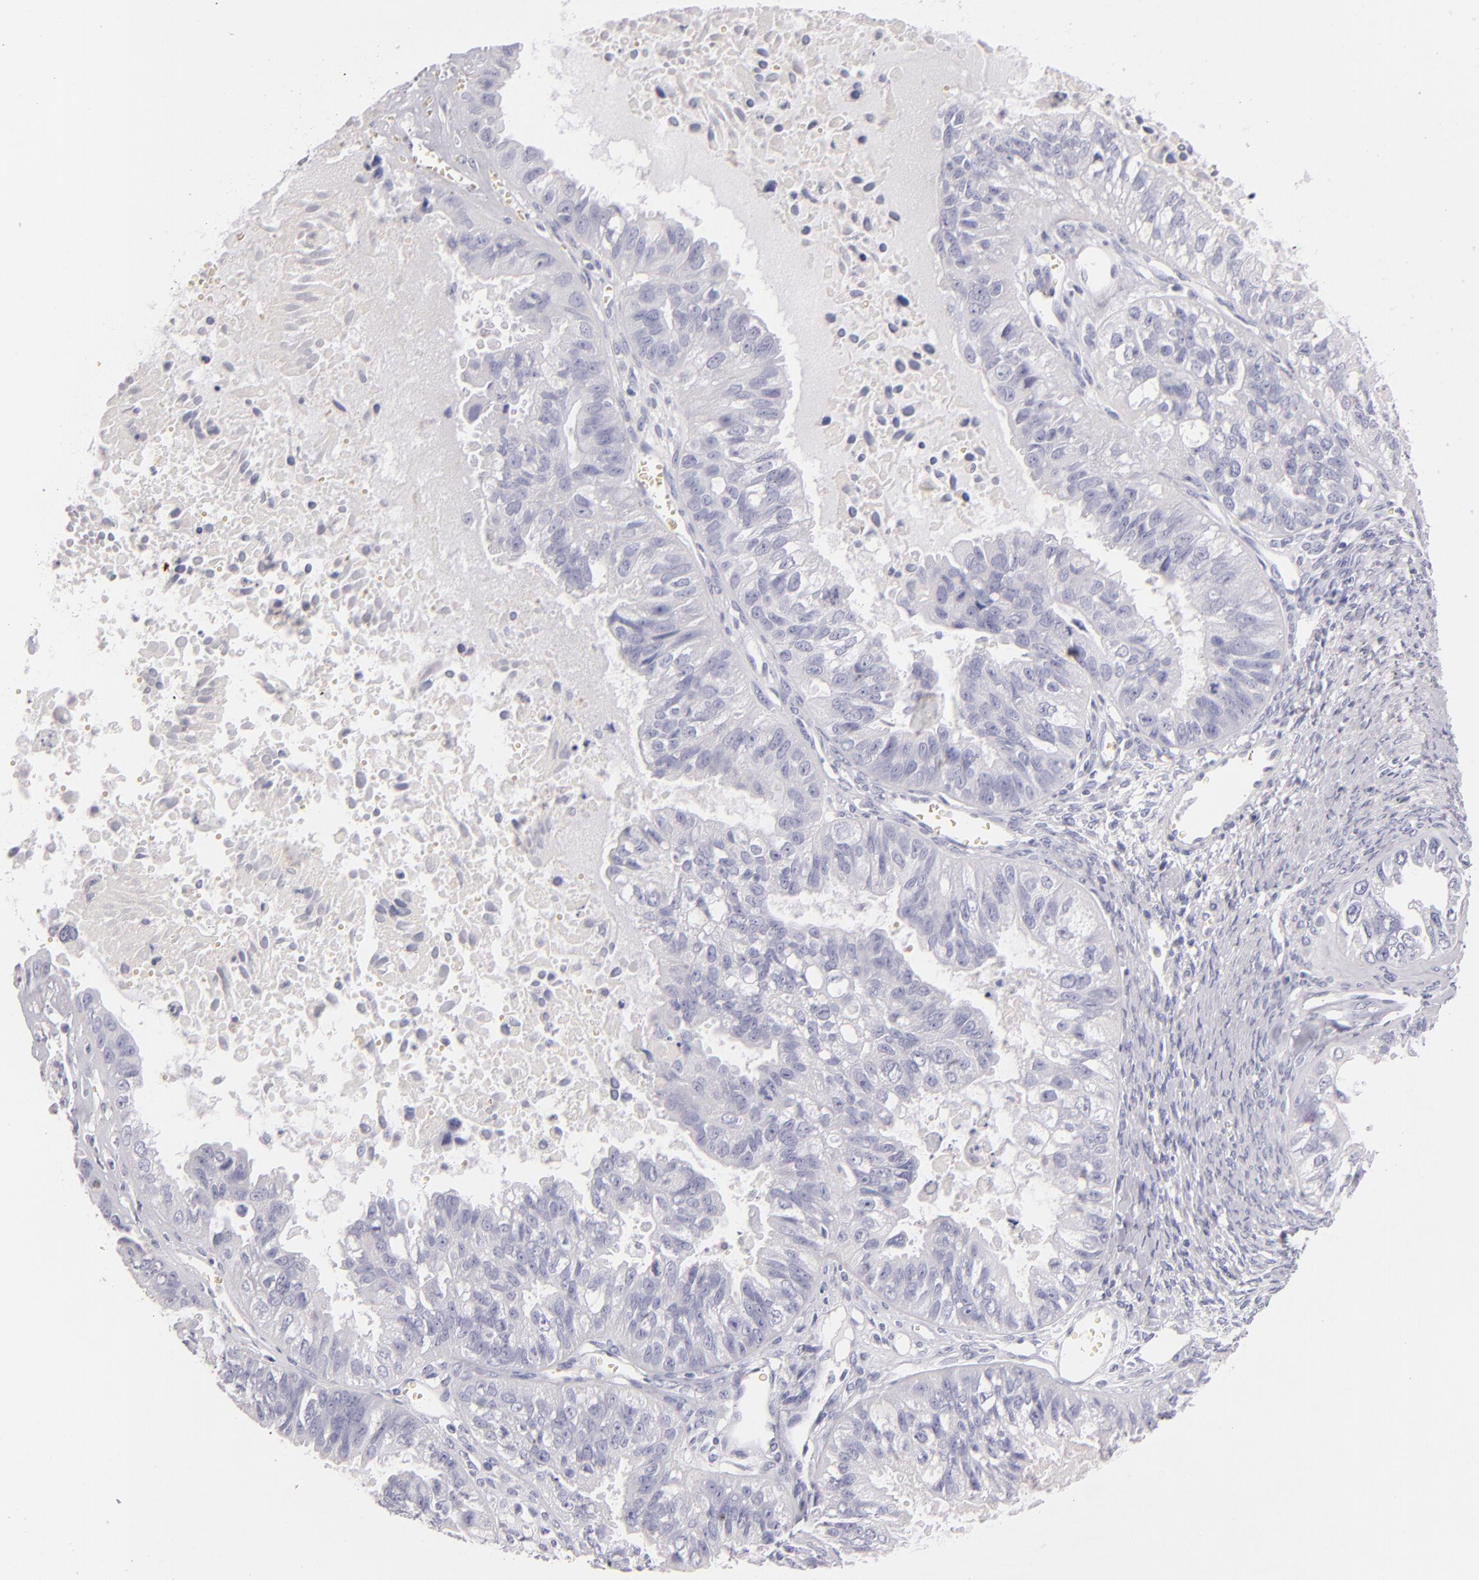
{"staining": {"intensity": "negative", "quantity": "none", "location": "none"}, "tissue": "ovarian cancer", "cell_type": "Tumor cells", "image_type": "cancer", "snomed": [{"axis": "morphology", "description": "Carcinoma, endometroid"}, {"axis": "topography", "description": "Ovary"}], "caption": "Human ovarian endometroid carcinoma stained for a protein using IHC exhibits no staining in tumor cells.", "gene": "TPSD1", "patient": {"sex": "female", "age": 85}}